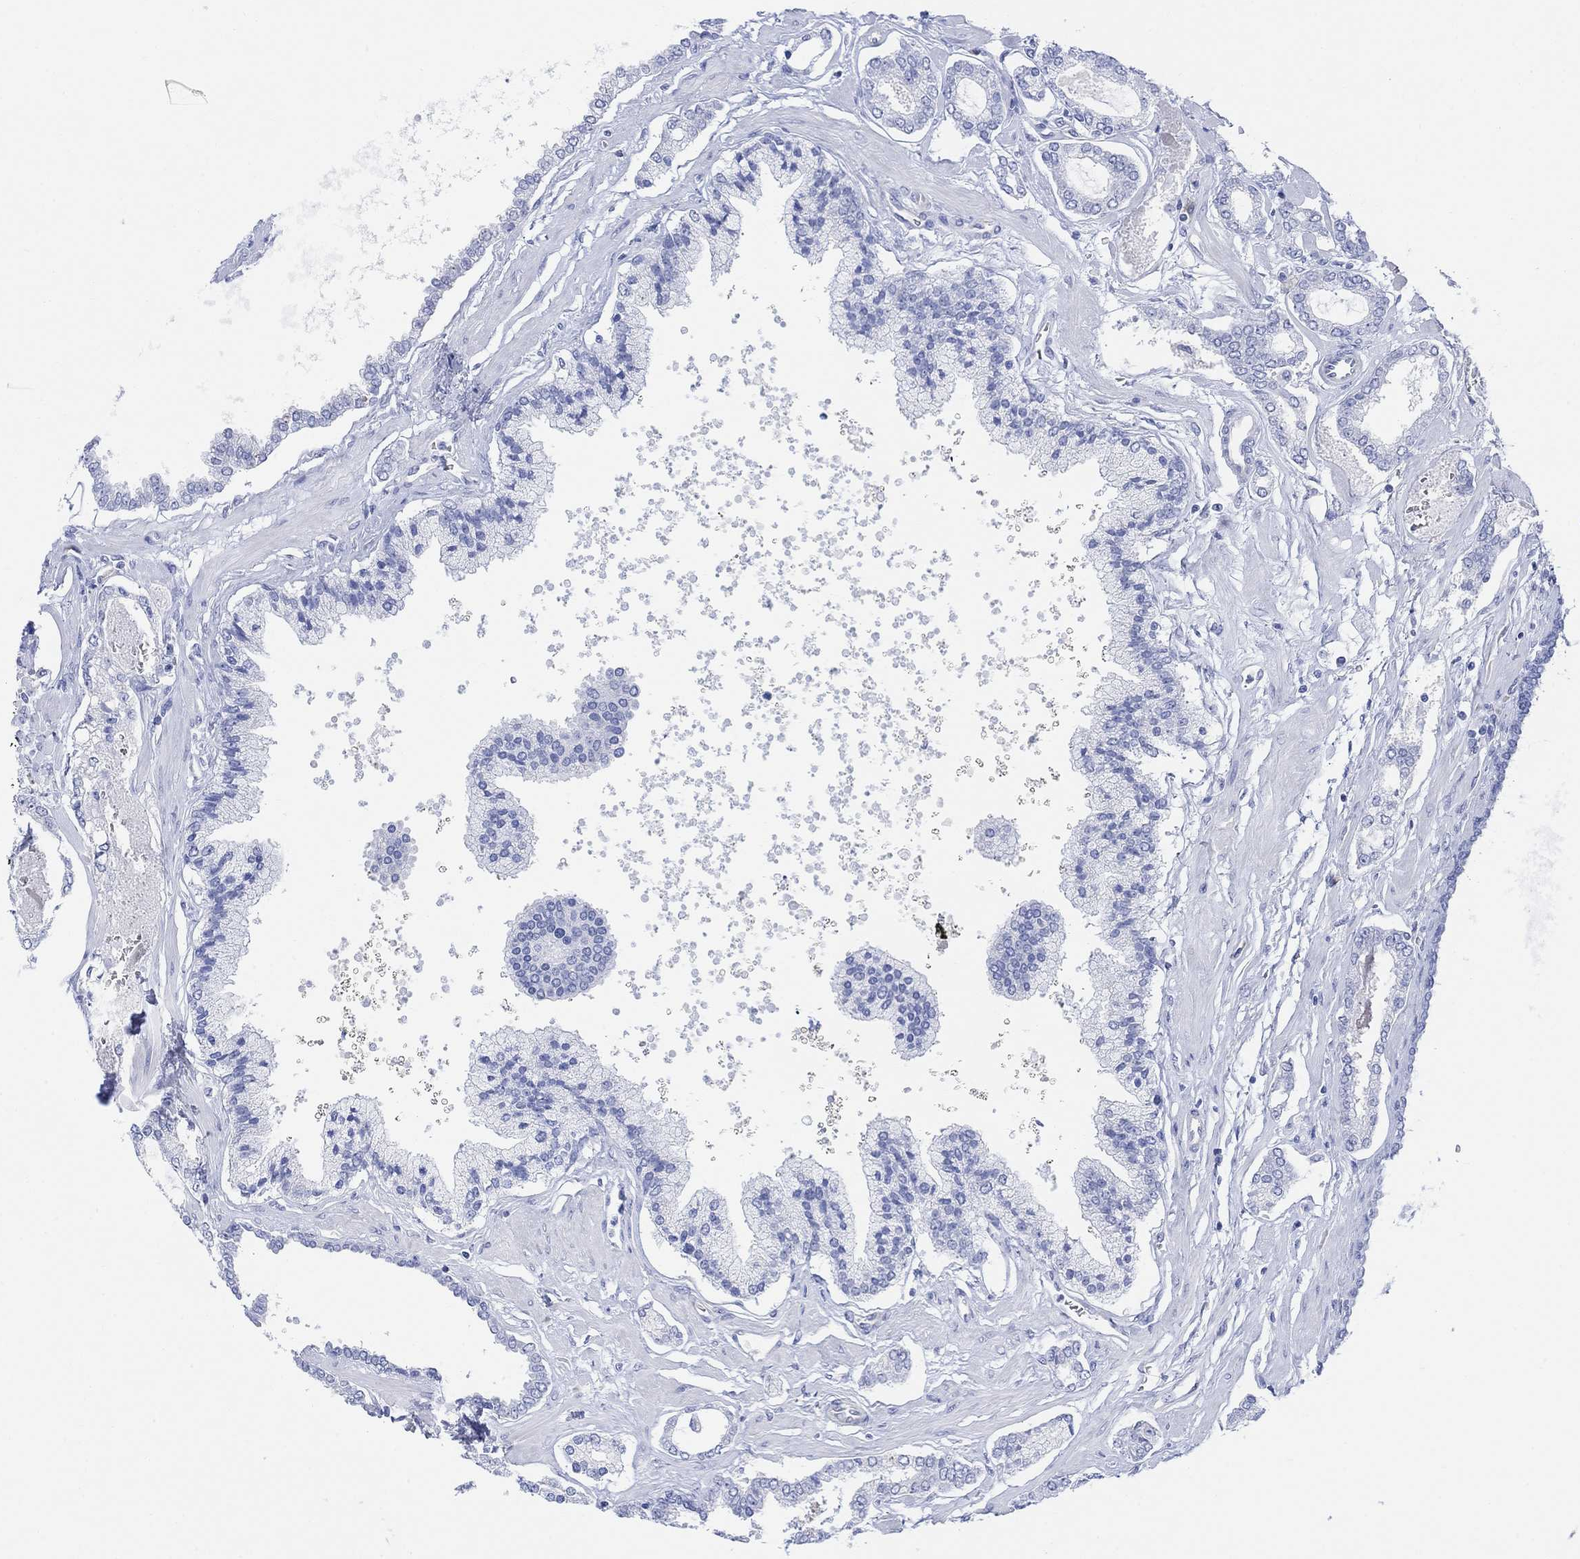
{"staining": {"intensity": "negative", "quantity": "none", "location": "none"}, "tissue": "prostate cancer", "cell_type": "Tumor cells", "image_type": "cancer", "snomed": [{"axis": "morphology", "description": "Adenocarcinoma, NOS"}, {"axis": "topography", "description": "Prostate"}], "caption": "An immunohistochemistry (IHC) photomicrograph of prostate adenocarcinoma is shown. There is no staining in tumor cells of prostate adenocarcinoma.", "gene": "GNG13", "patient": {"sex": "male", "age": 63}}